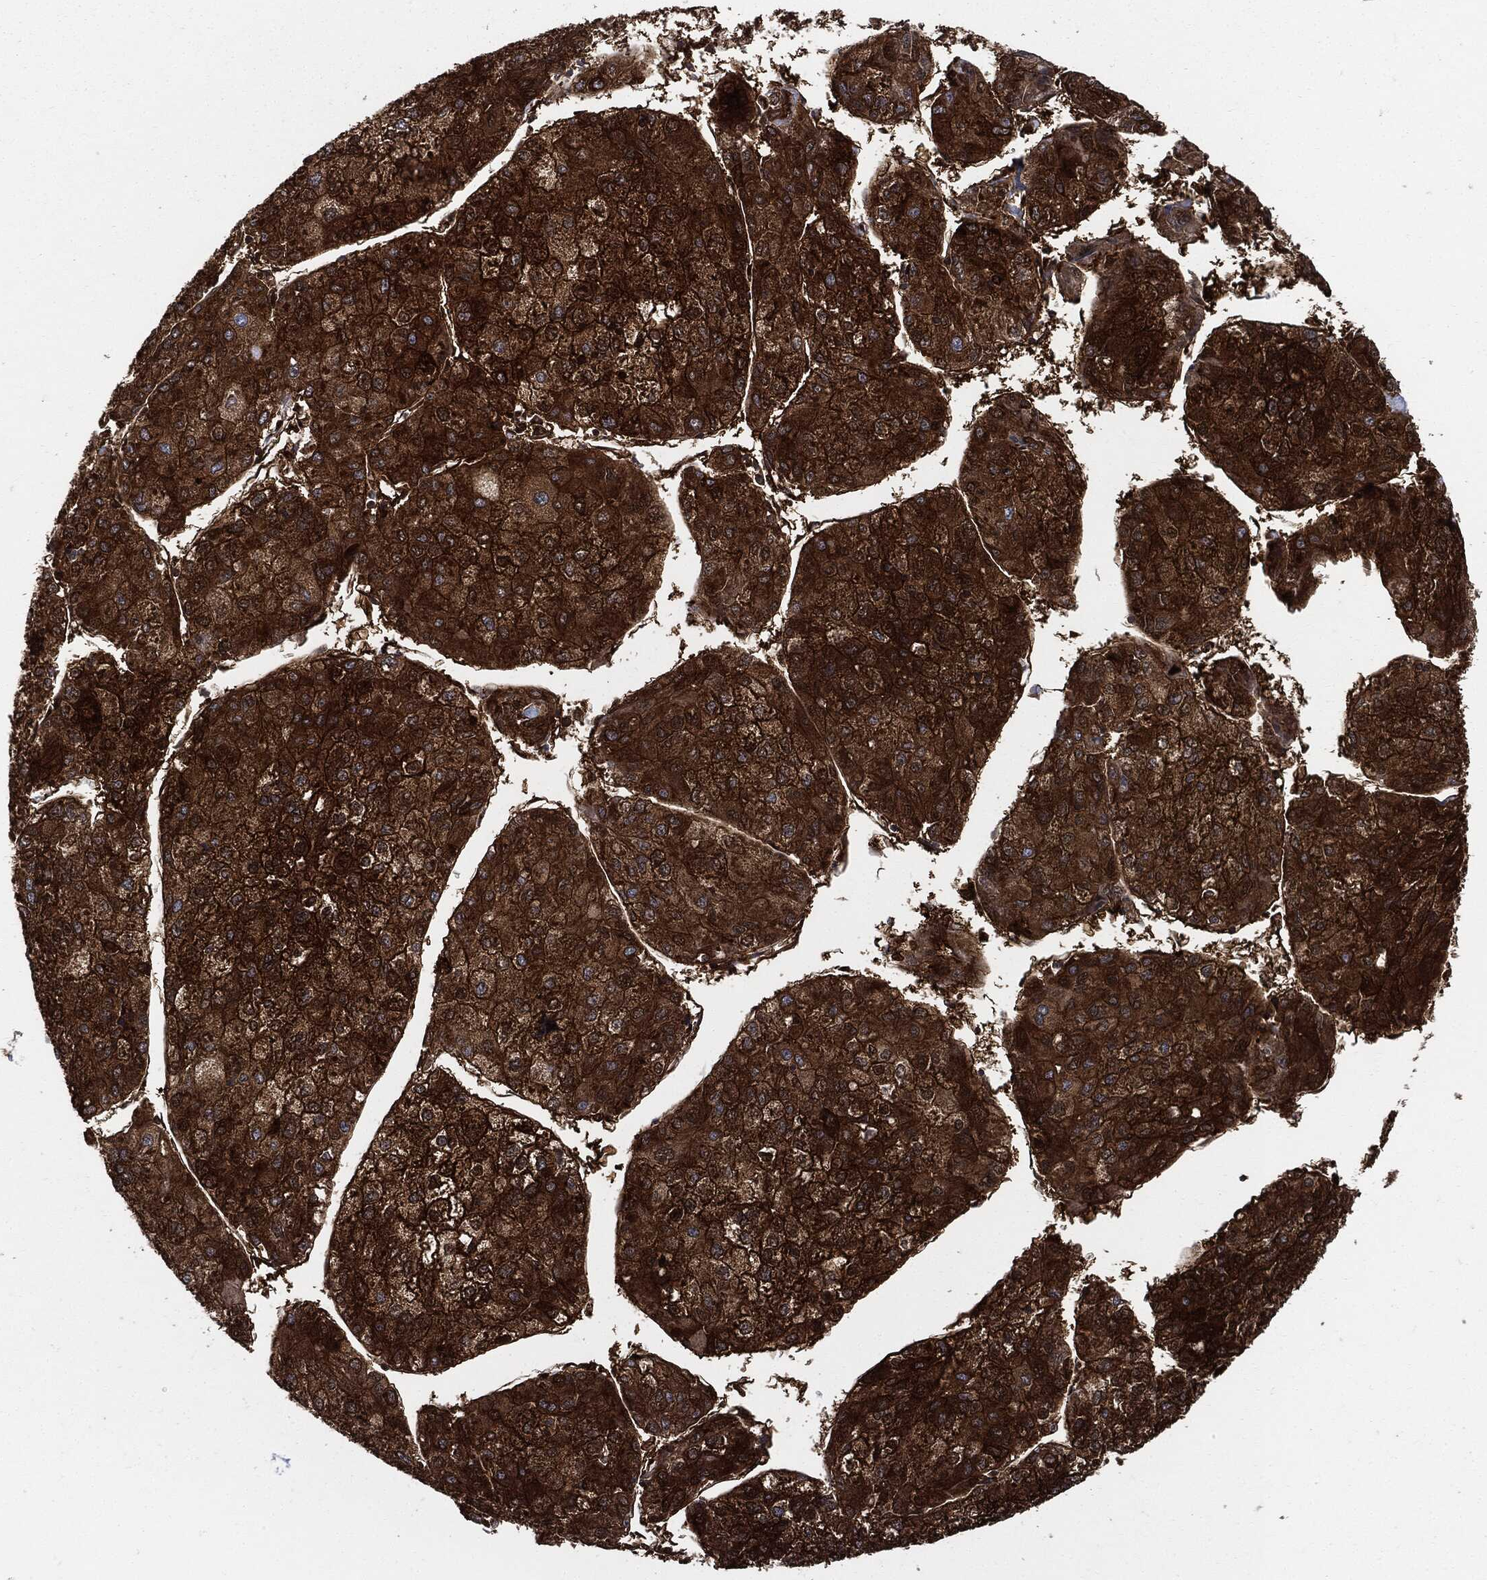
{"staining": {"intensity": "strong", "quantity": ">75%", "location": "cytoplasmic/membranous"}, "tissue": "liver cancer", "cell_type": "Tumor cells", "image_type": "cancer", "snomed": [{"axis": "morphology", "description": "Carcinoma, Hepatocellular, NOS"}, {"axis": "topography", "description": "Liver"}], "caption": "Tumor cells reveal strong cytoplasmic/membranous staining in about >75% of cells in hepatocellular carcinoma (liver). The protein is stained brown, and the nuclei are stained in blue (DAB IHC with brightfield microscopy, high magnification).", "gene": "XPNPEP1", "patient": {"sex": "male", "age": 43}}